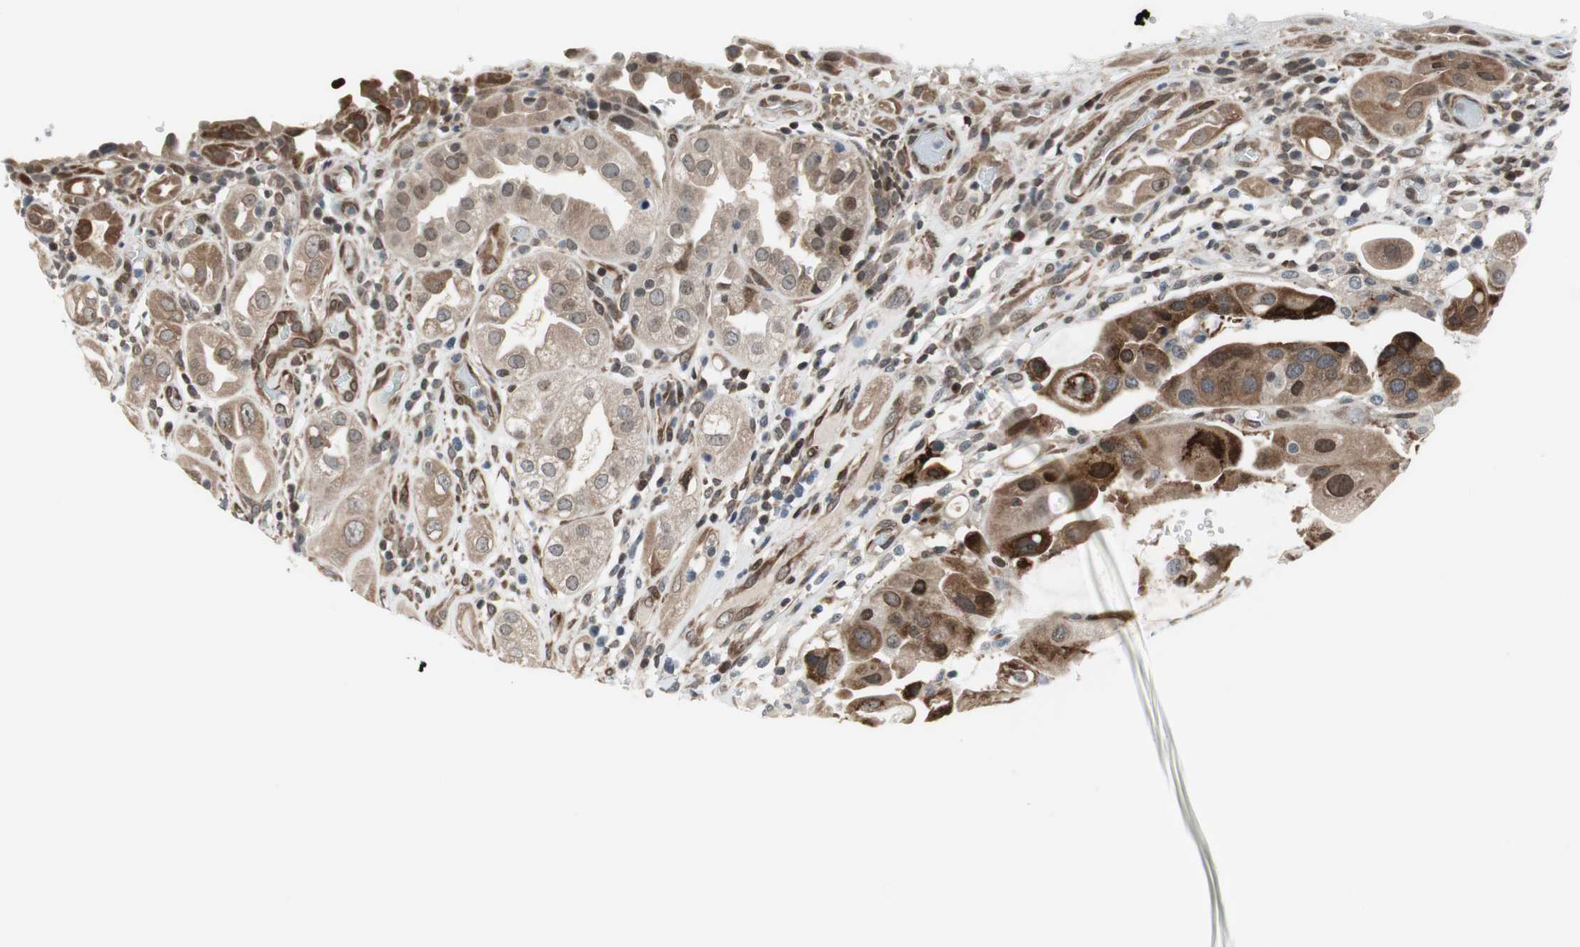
{"staining": {"intensity": "strong", "quantity": ">75%", "location": "cytoplasmic/membranous"}, "tissue": "urothelial cancer", "cell_type": "Tumor cells", "image_type": "cancer", "snomed": [{"axis": "morphology", "description": "Urothelial carcinoma, High grade"}, {"axis": "topography", "description": "Urinary bladder"}], "caption": "A high amount of strong cytoplasmic/membranous staining is identified in about >75% of tumor cells in urothelial carcinoma (high-grade) tissue.", "gene": "ZNF512B", "patient": {"sex": "female", "age": 64}}